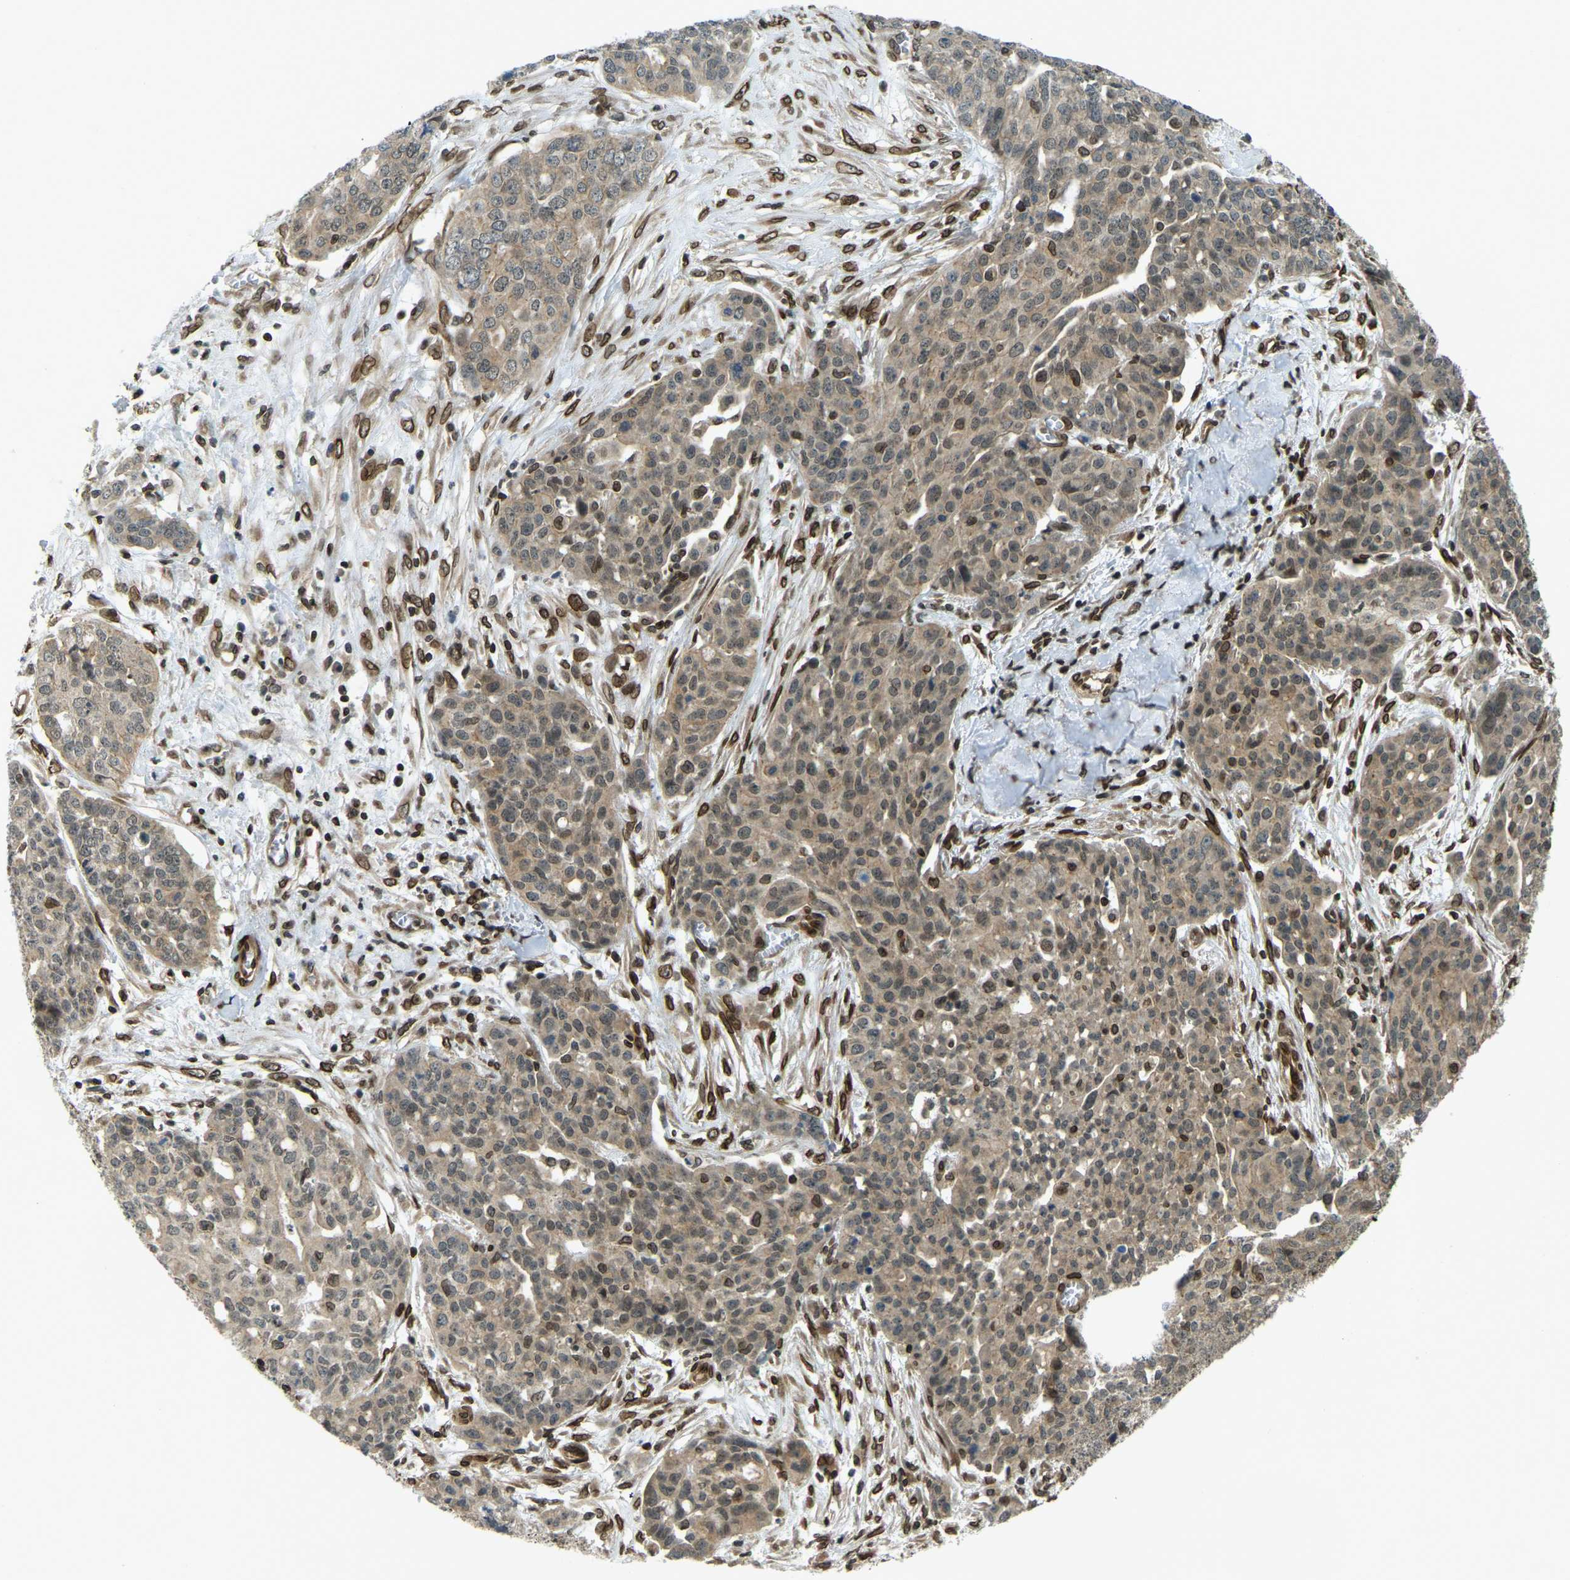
{"staining": {"intensity": "weak", "quantity": ">75%", "location": "cytoplasmic/membranous"}, "tissue": "ovarian cancer", "cell_type": "Tumor cells", "image_type": "cancer", "snomed": [{"axis": "morphology", "description": "Cystadenocarcinoma, serous, NOS"}, {"axis": "topography", "description": "Soft tissue"}, {"axis": "topography", "description": "Ovary"}], "caption": "A brown stain highlights weak cytoplasmic/membranous staining of a protein in human ovarian serous cystadenocarcinoma tumor cells.", "gene": "SYNE1", "patient": {"sex": "female", "age": 57}}